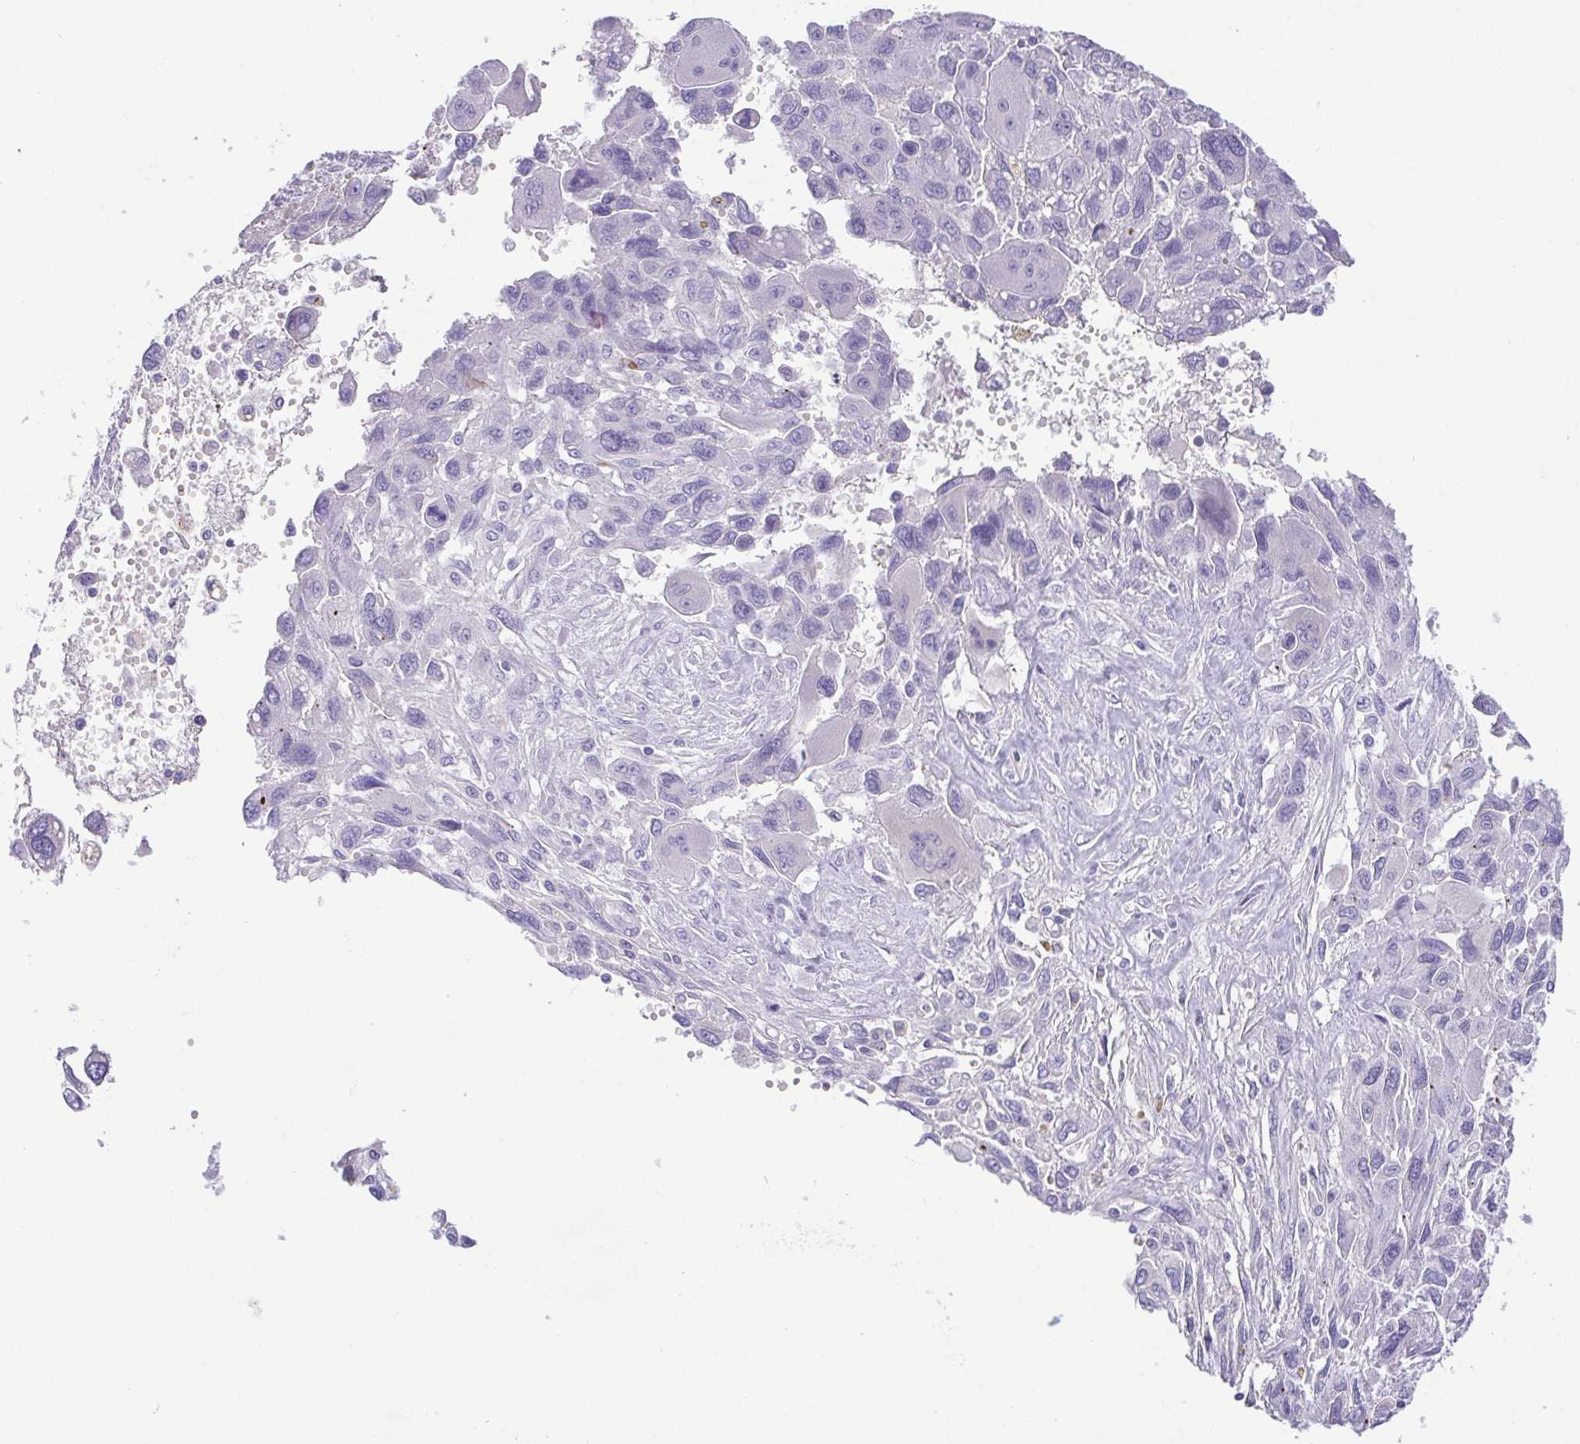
{"staining": {"intensity": "negative", "quantity": "none", "location": "none"}, "tissue": "pancreatic cancer", "cell_type": "Tumor cells", "image_type": "cancer", "snomed": [{"axis": "morphology", "description": "Adenocarcinoma, NOS"}, {"axis": "topography", "description": "Pancreas"}], "caption": "The photomicrograph reveals no staining of tumor cells in pancreatic adenocarcinoma. Brightfield microscopy of immunohistochemistry (IHC) stained with DAB (brown) and hematoxylin (blue), captured at high magnification.", "gene": "SPATA4", "patient": {"sex": "female", "age": 47}}